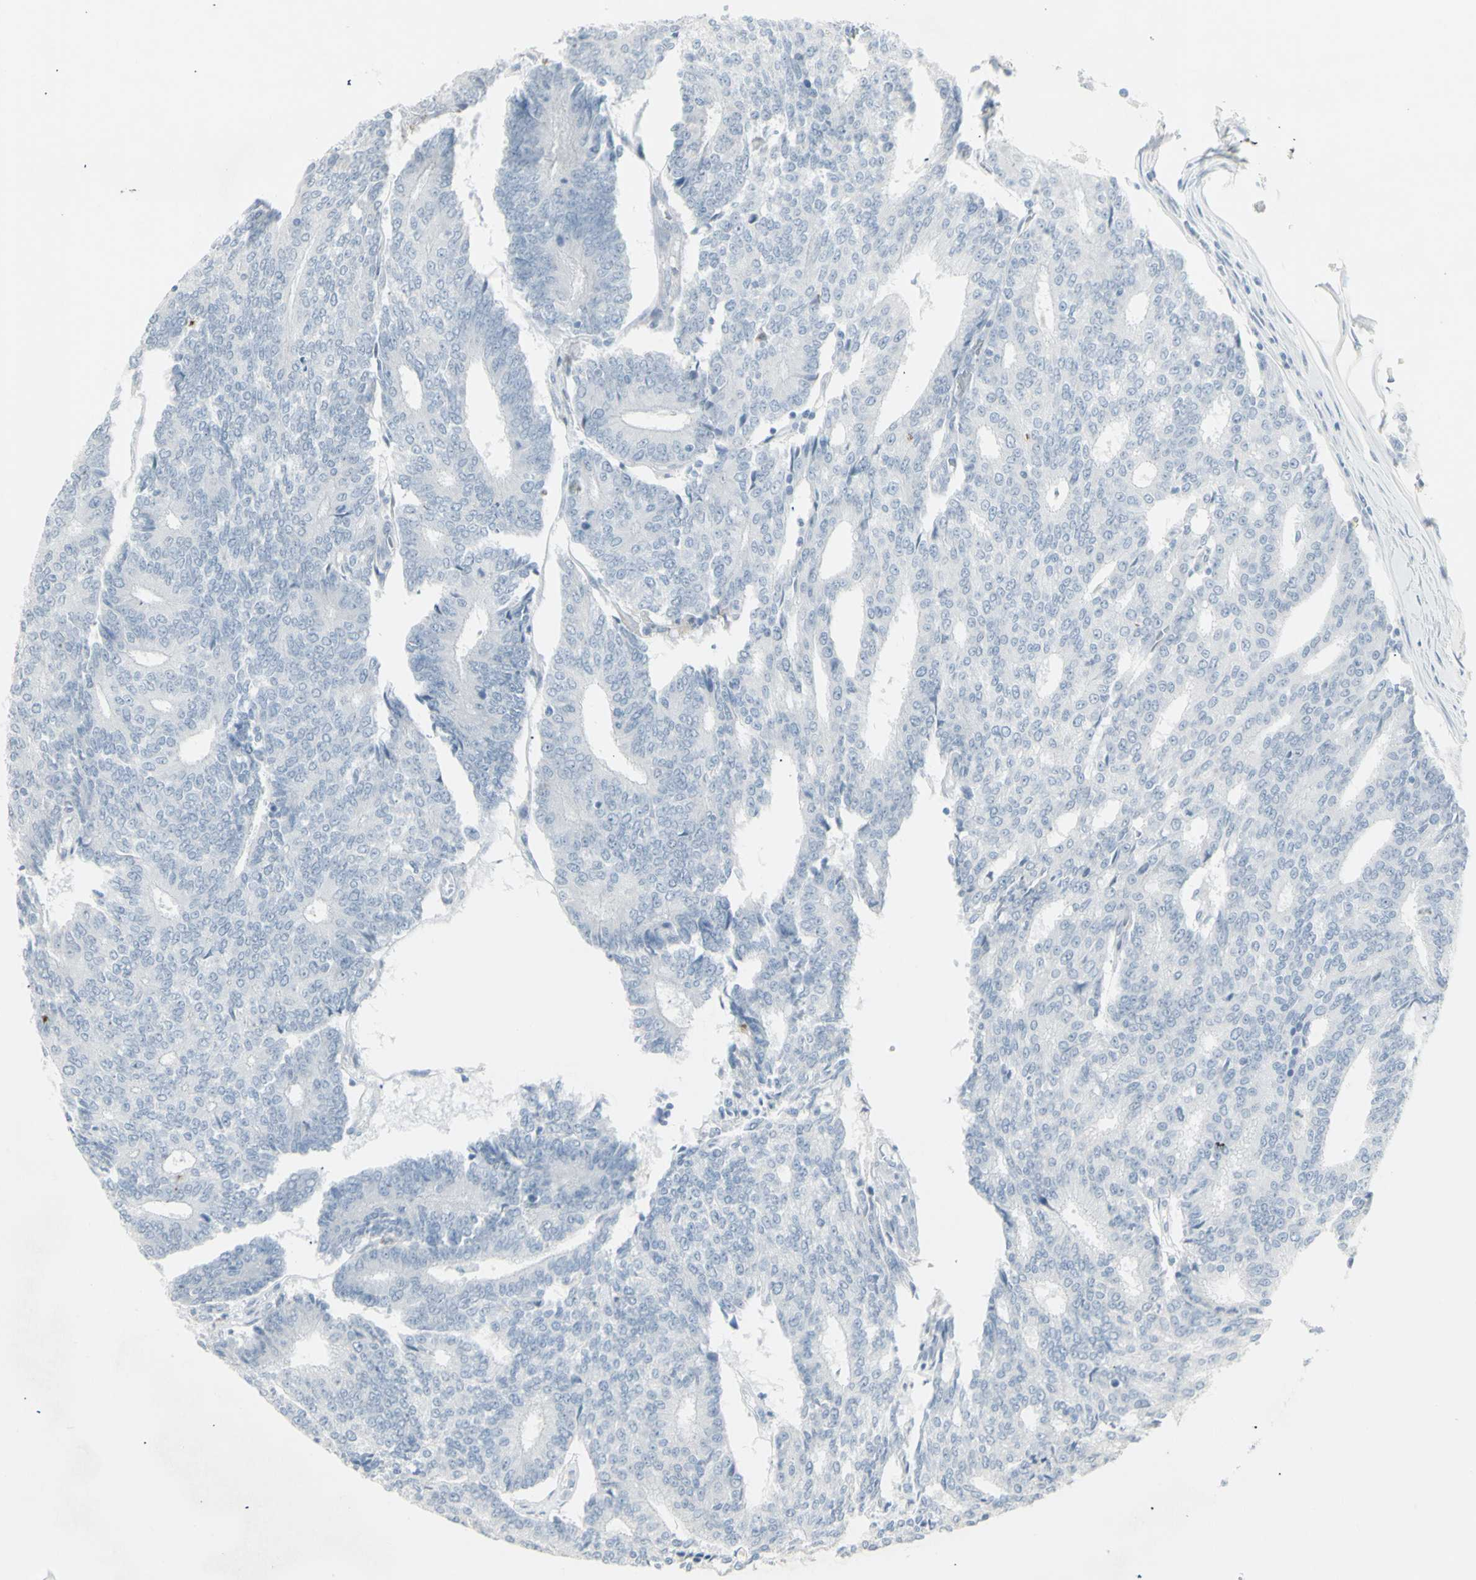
{"staining": {"intensity": "negative", "quantity": "none", "location": "none"}, "tissue": "prostate cancer", "cell_type": "Tumor cells", "image_type": "cancer", "snomed": [{"axis": "morphology", "description": "Normal tissue, NOS"}, {"axis": "morphology", "description": "Adenocarcinoma, High grade"}, {"axis": "topography", "description": "Prostate"}, {"axis": "topography", "description": "Seminal veicle"}], "caption": "Immunohistochemistry (IHC) of human prostate cancer reveals no positivity in tumor cells. (DAB (3,3'-diaminobenzidine) immunohistochemistry visualized using brightfield microscopy, high magnification).", "gene": "YBX2", "patient": {"sex": "male", "age": 55}}